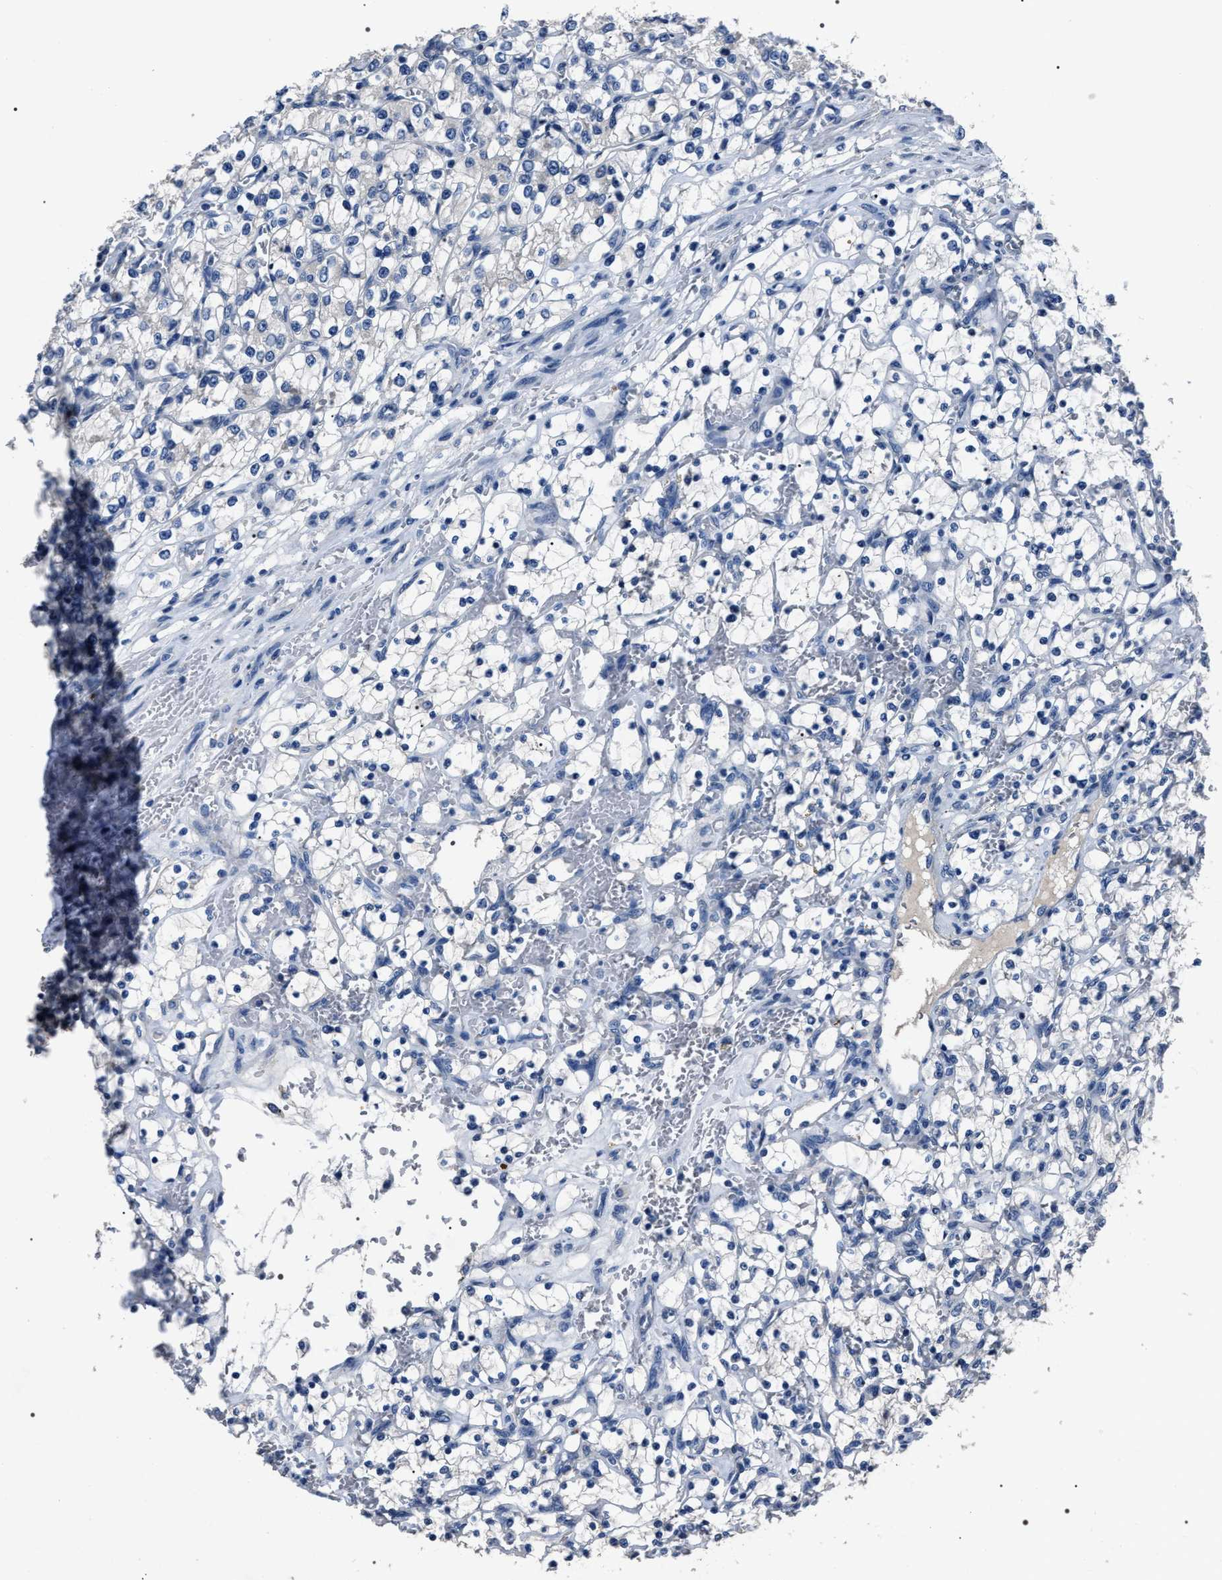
{"staining": {"intensity": "negative", "quantity": "none", "location": "none"}, "tissue": "renal cancer", "cell_type": "Tumor cells", "image_type": "cancer", "snomed": [{"axis": "morphology", "description": "Adenocarcinoma, NOS"}, {"axis": "topography", "description": "Kidney"}], "caption": "DAB immunohistochemical staining of renal adenocarcinoma reveals no significant expression in tumor cells. (IHC, brightfield microscopy, high magnification).", "gene": "TRIM54", "patient": {"sex": "female", "age": 69}}